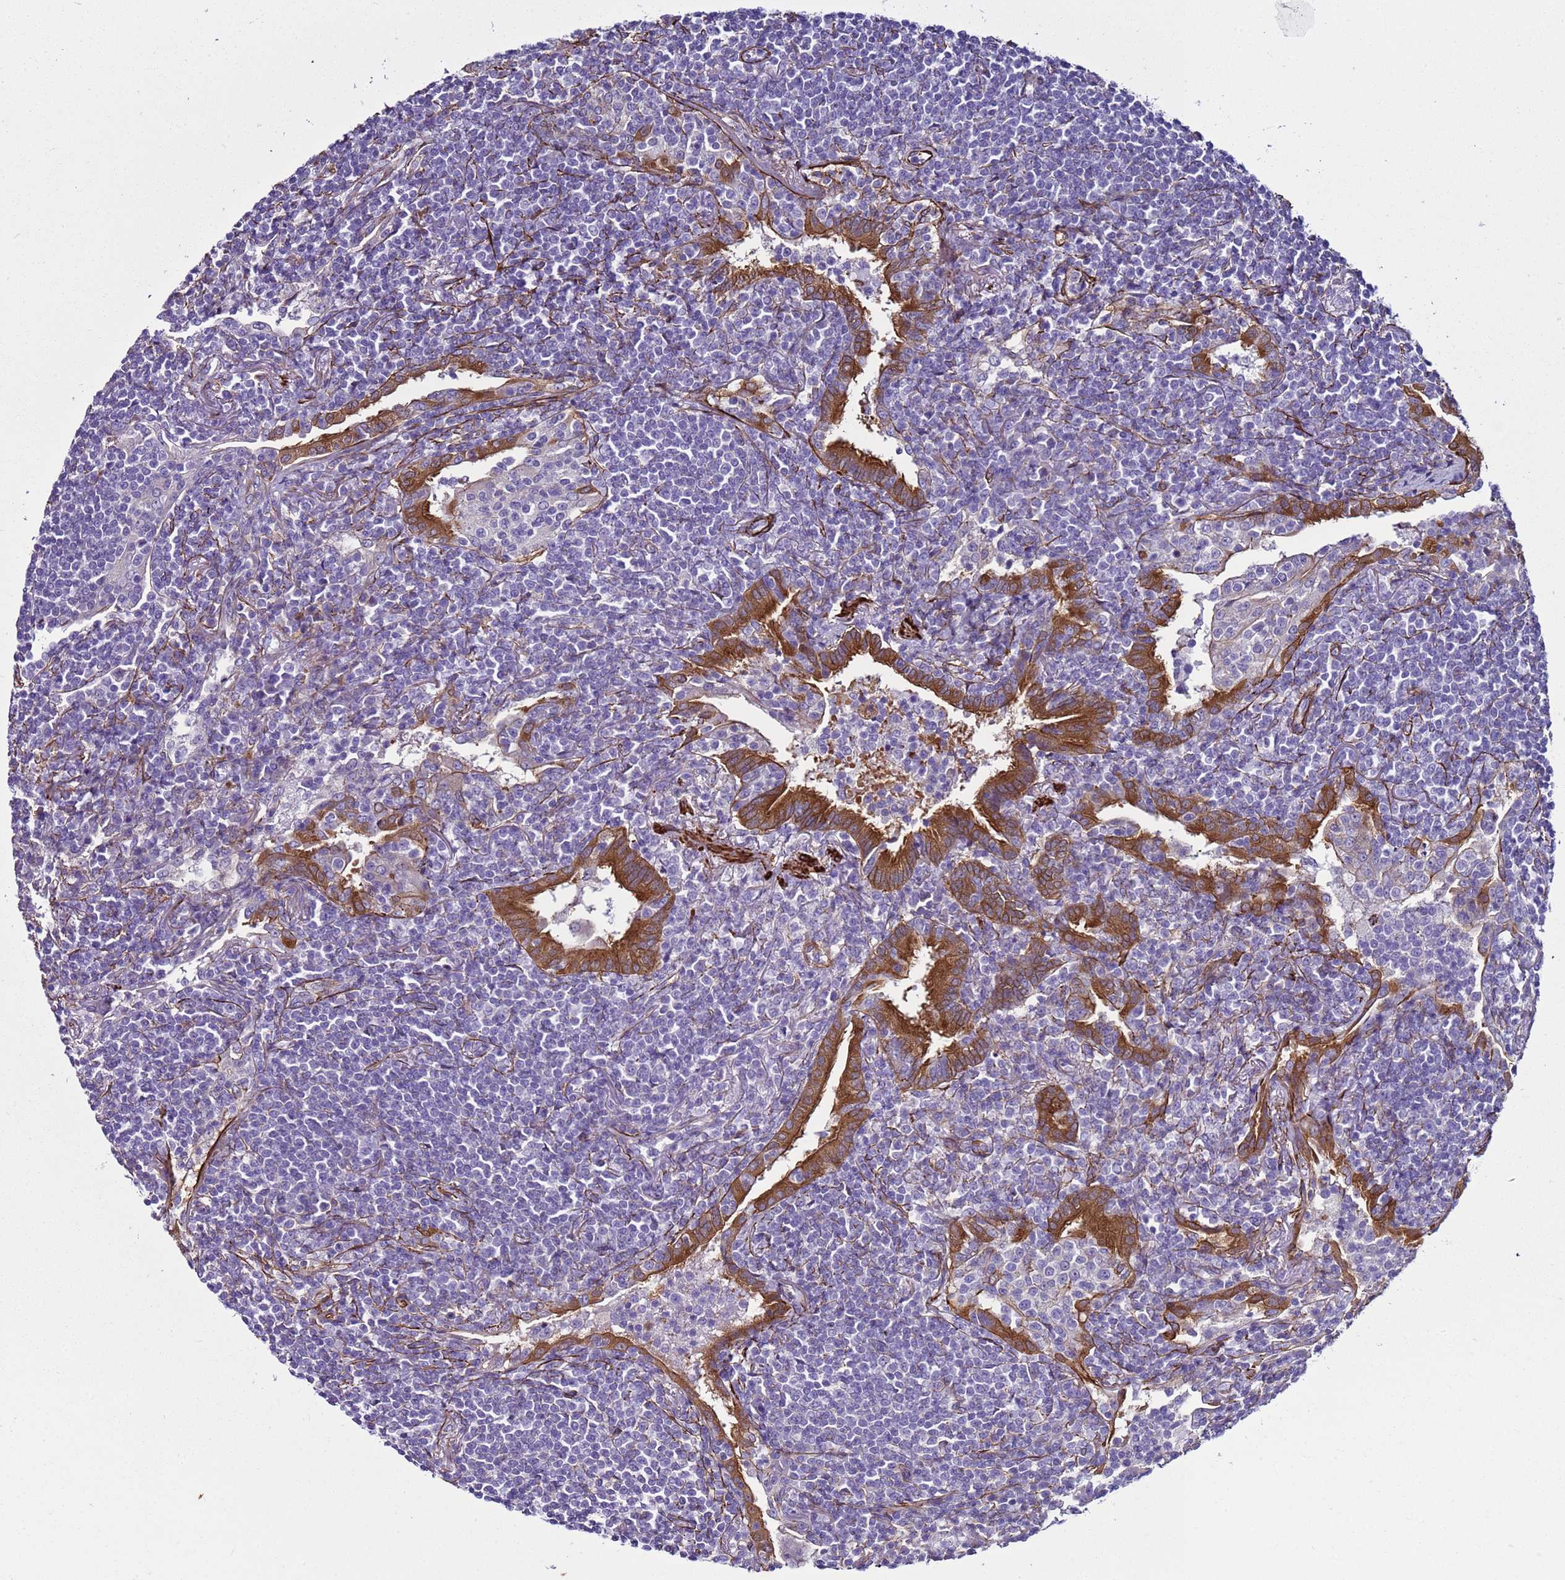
{"staining": {"intensity": "negative", "quantity": "none", "location": "none"}, "tissue": "lymphoma", "cell_type": "Tumor cells", "image_type": "cancer", "snomed": [{"axis": "morphology", "description": "Malignant lymphoma, non-Hodgkin's type, Low grade"}, {"axis": "topography", "description": "Lung"}], "caption": "A high-resolution photomicrograph shows immunohistochemistry (IHC) staining of lymphoma, which displays no significant positivity in tumor cells.", "gene": "RABL2B", "patient": {"sex": "female", "age": 71}}